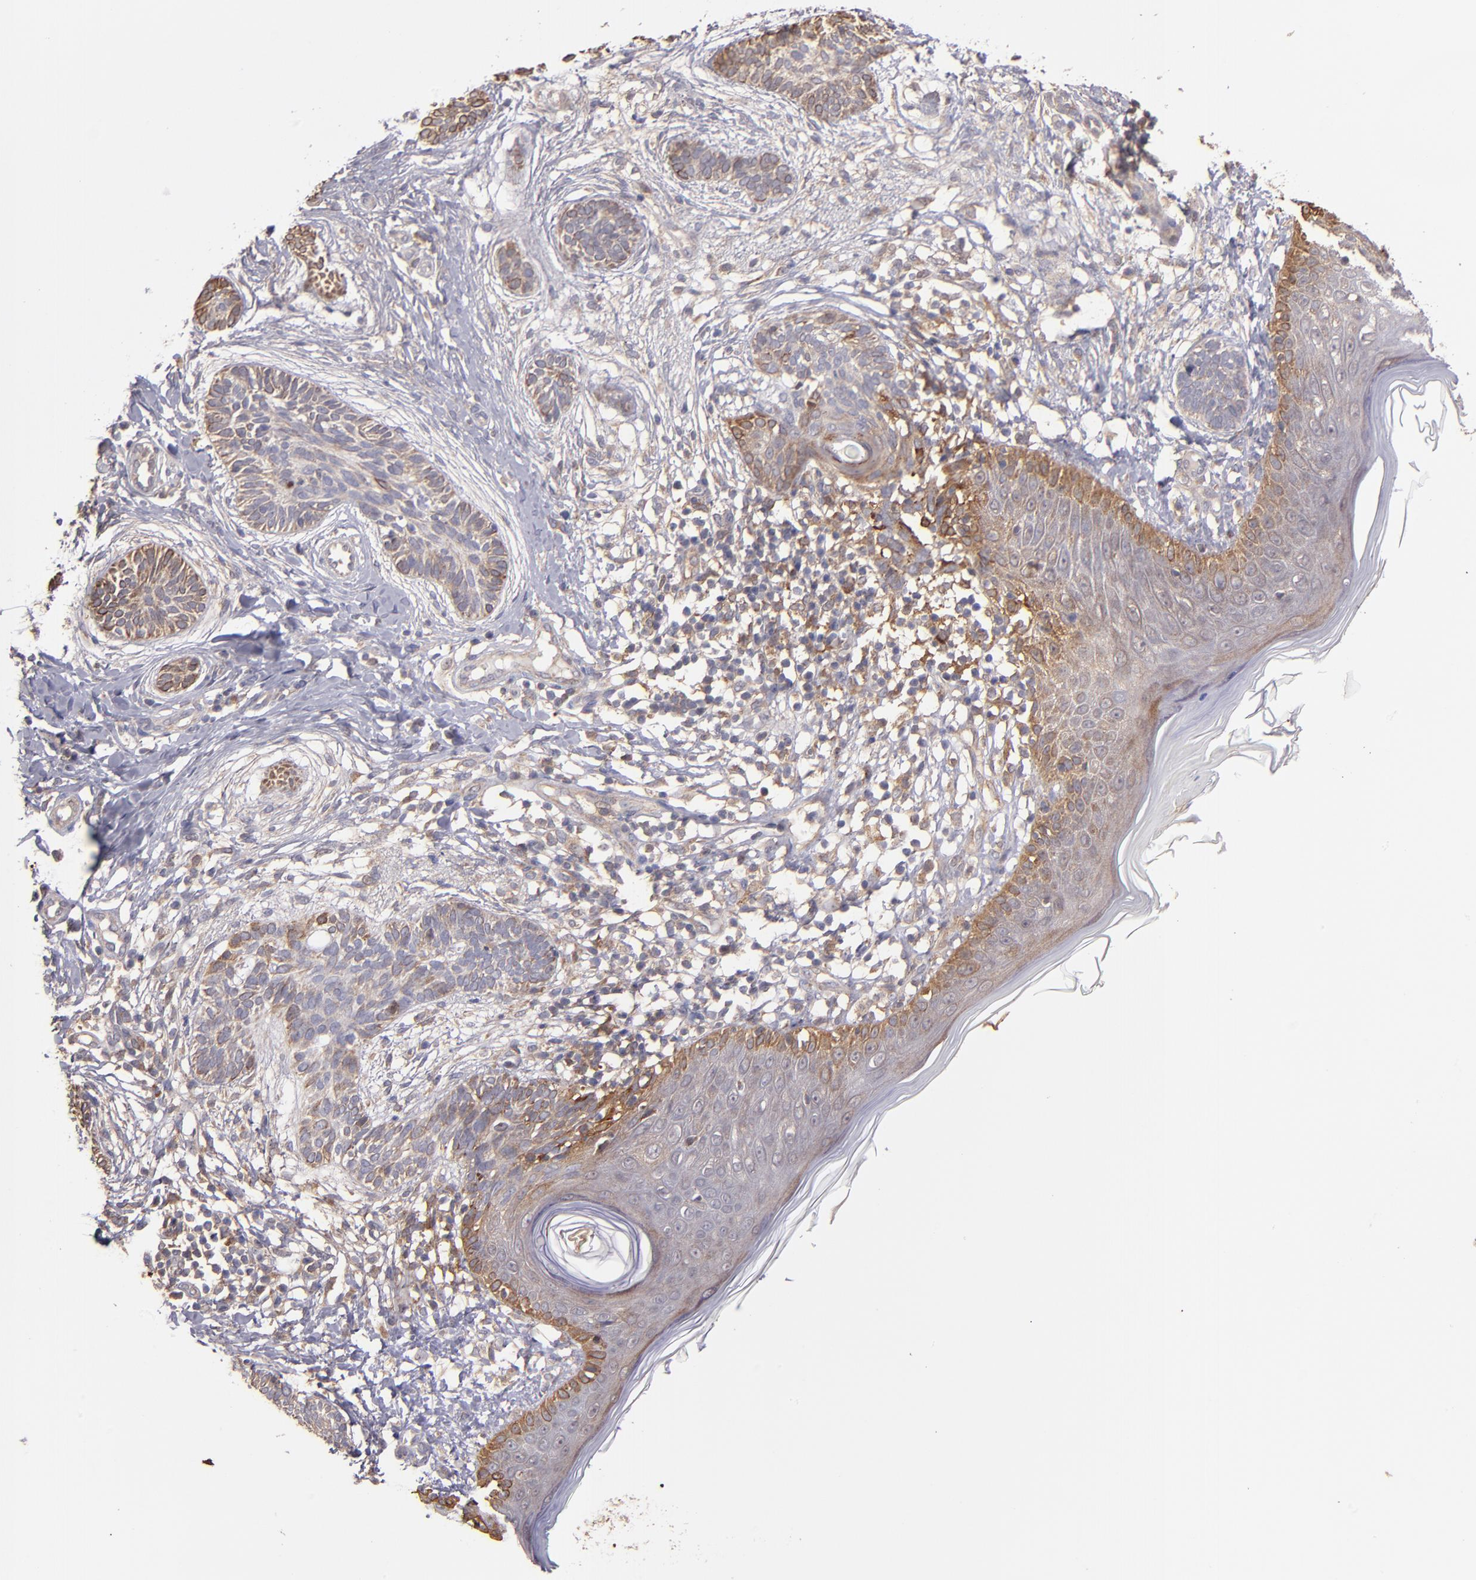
{"staining": {"intensity": "weak", "quantity": "<25%", "location": "cytoplasmic/membranous"}, "tissue": "skin cancer", "cell_type": "Tumor cells", "image_type": "cancer", "snomed": [{"axis": "morphology", "description": "Normal tissue, NOS"}, {"axis": "morphology", "description": "Basal cell carcinoma"}, {"axis": "topography", "description": "Skin"}], "caption": "This is an immunohistochemistry (IHC) photomicrograph of human skin cancer (basal cell carcinoma). There is no expression in tumor cells.", "gene": "IFIH1", "patient": {"sex": "male", "age": 63}}